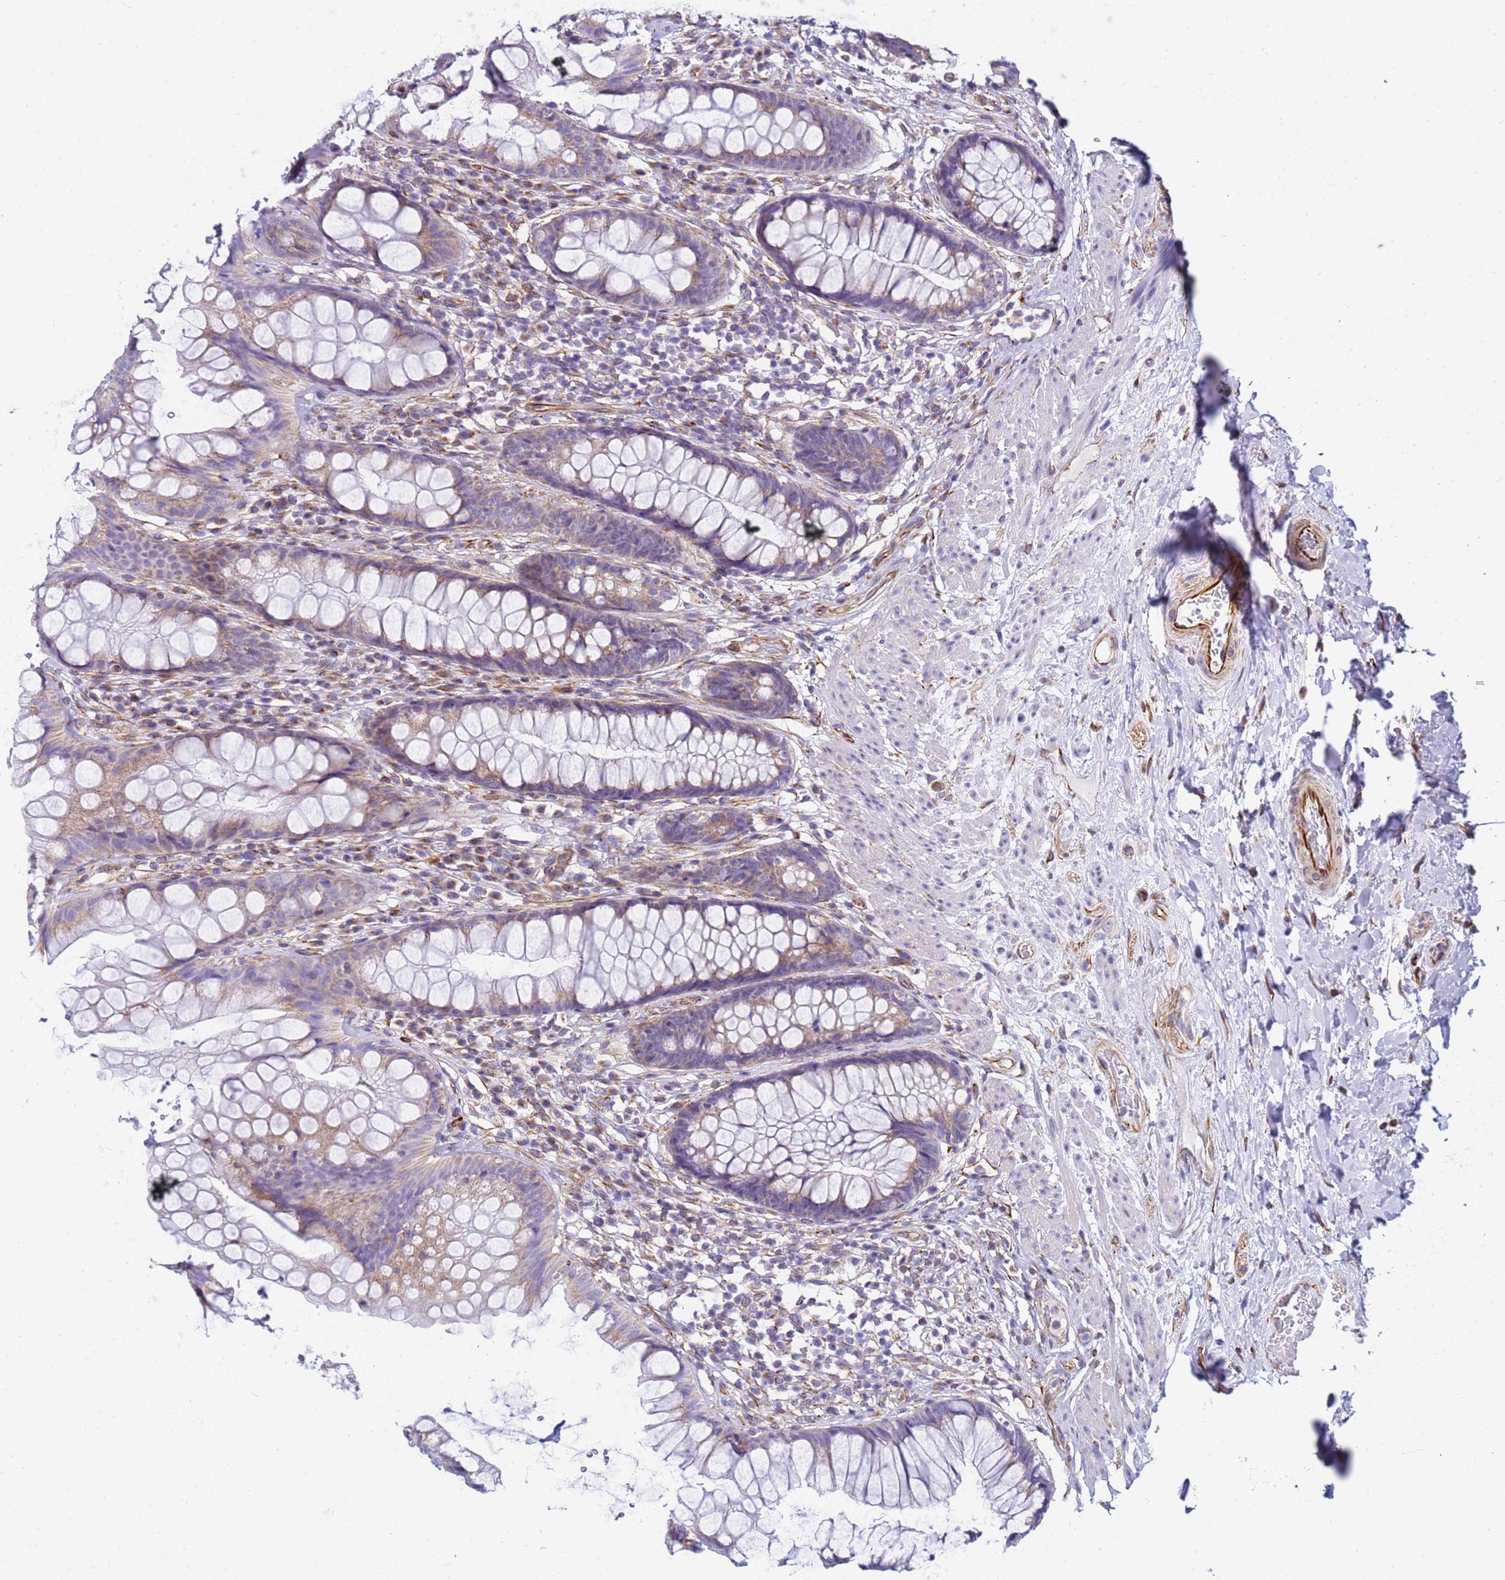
{"staining": {"intensity": "weak", "quantity": "25%-75%", "location": "cytoplasmic/membranous"}, "tissue": "rectum", "cell_type": "Glandular cells", "image_type": "normal", "snomed": [{"axis": "morphology", "description": "Normal tissue, NOS"}, {"axis": "topography", "description": "Rectum"}], "caption": "Protein expression analysis of benign human rectum reveals weak cytoplasmic/membranous expression in about 25%-75% of glandular cells. (Stains: DAB in brown, nuclei in blue, Microscopy: brightfield microscopy at high magnification).", "gene": "UBXN2B", "patient": {"sex": "male", "age": 74}}